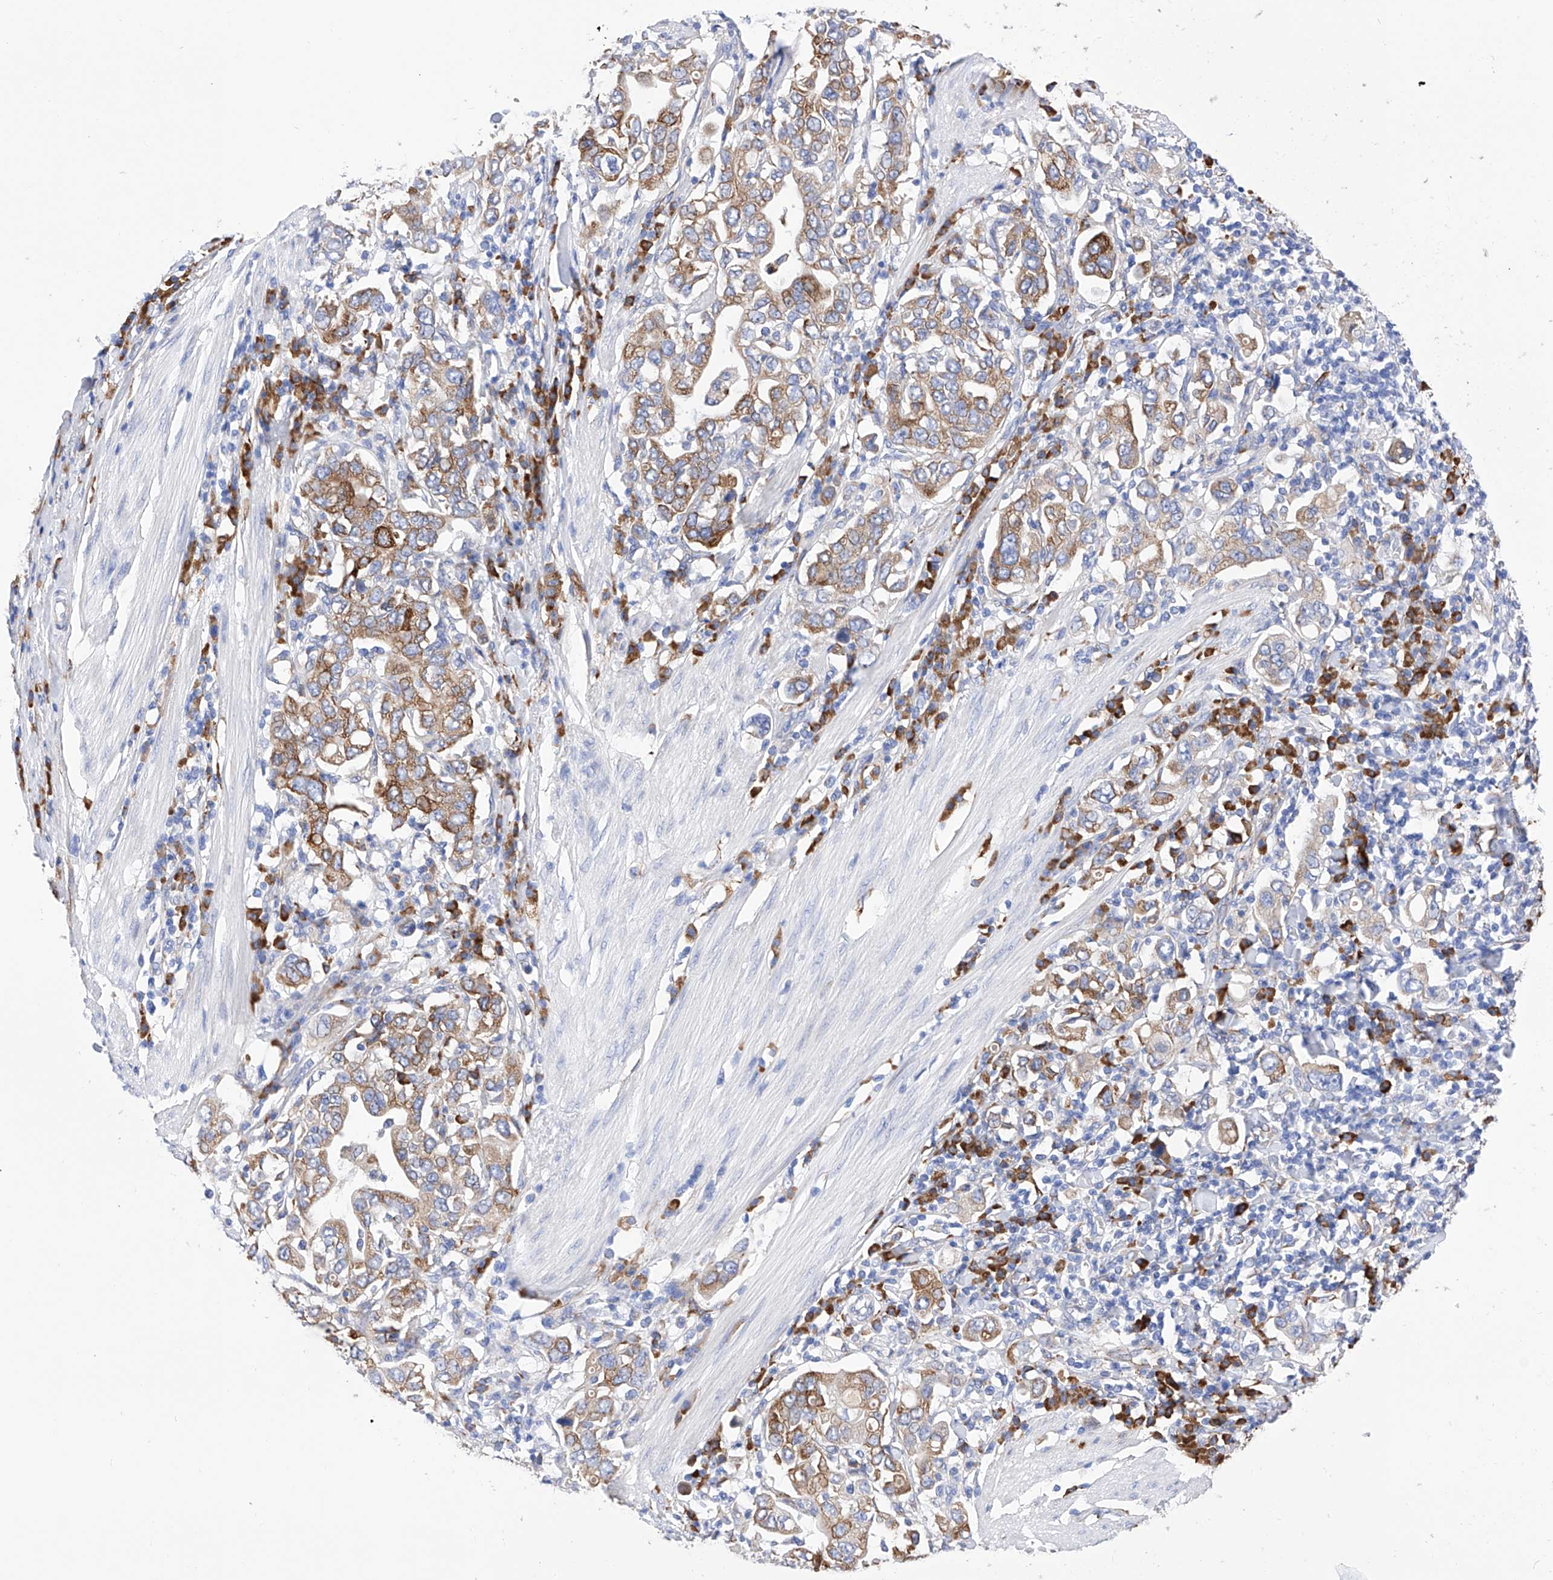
{"staining": {"intensity": "moderate", "quantity": ">75%", "location": "cytoplasmic/membranous"}, "tissue": "stomach cancer", "cell_type": "Tumor cells", "image_type": "cancer", "snomed": [{"axis": "morphology", "description": "Adenocarcinoma, NOS"}, {"axis": "topography", "description": "Stomach, upper"}], "caption": "The histopathology image shows staining of stomach cancer, revealing moderate cytoplasmic/membranous protein positivity (brown color) within tumor cells.", "gene": "PDIA5", "patient": {"sex": "male", "age": 62}}